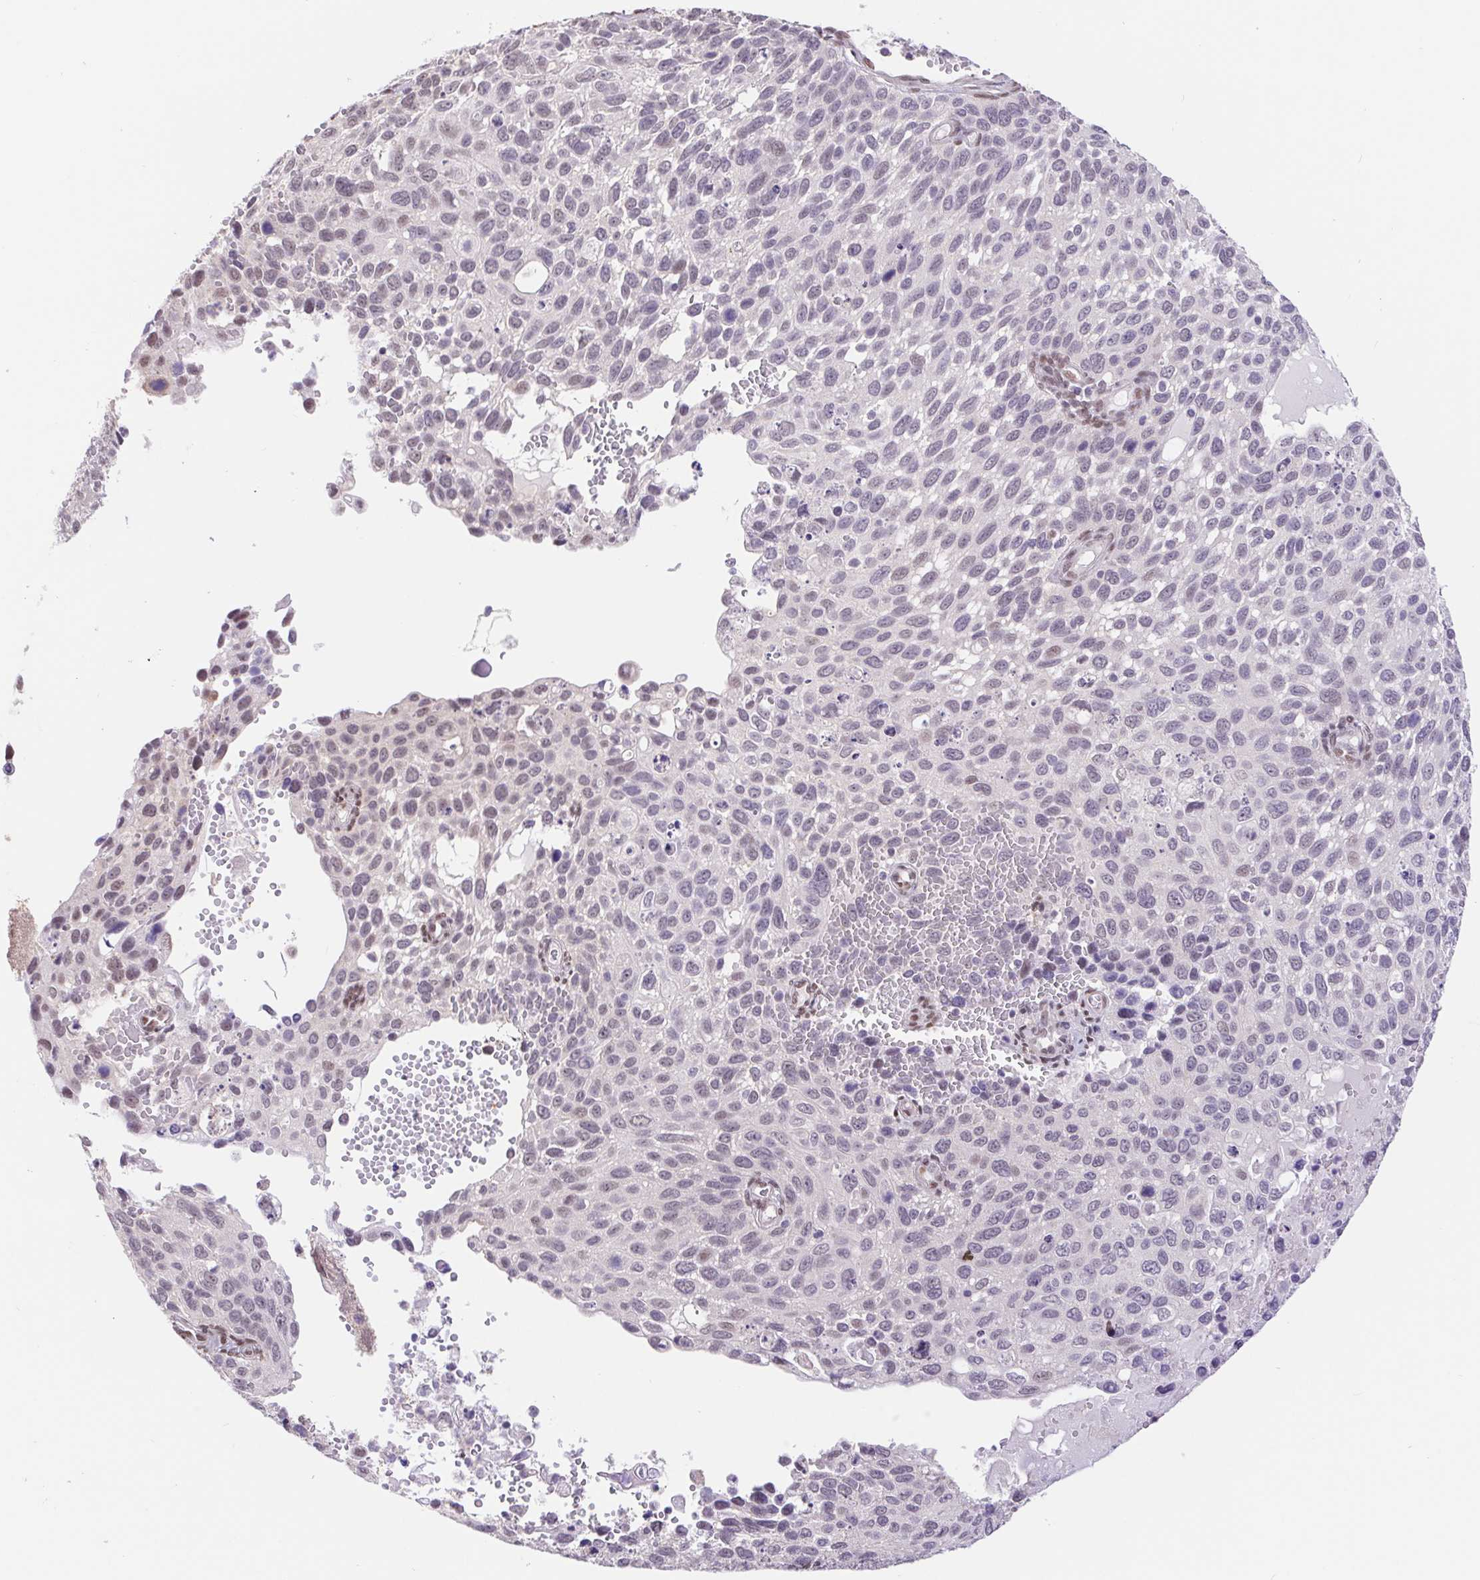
{"staining": {"intensity": "negative", "quantity": "none", "location": "none"}, "tissue": "cervical cancer", "cell_type": "Tumor cells", "image_type": "cancer", "snomed": [{"axis": "morphology", "description": "Squamous cell carcinoma, NOS"}, {"axis": "topography", "description": "Cervix"}], "caption": "Tumor cells are negative for protein expression in human squamous cell carcinoma (cervical).", "gene": "CAND1", "patient": {"sex": "female", "age": 70}}